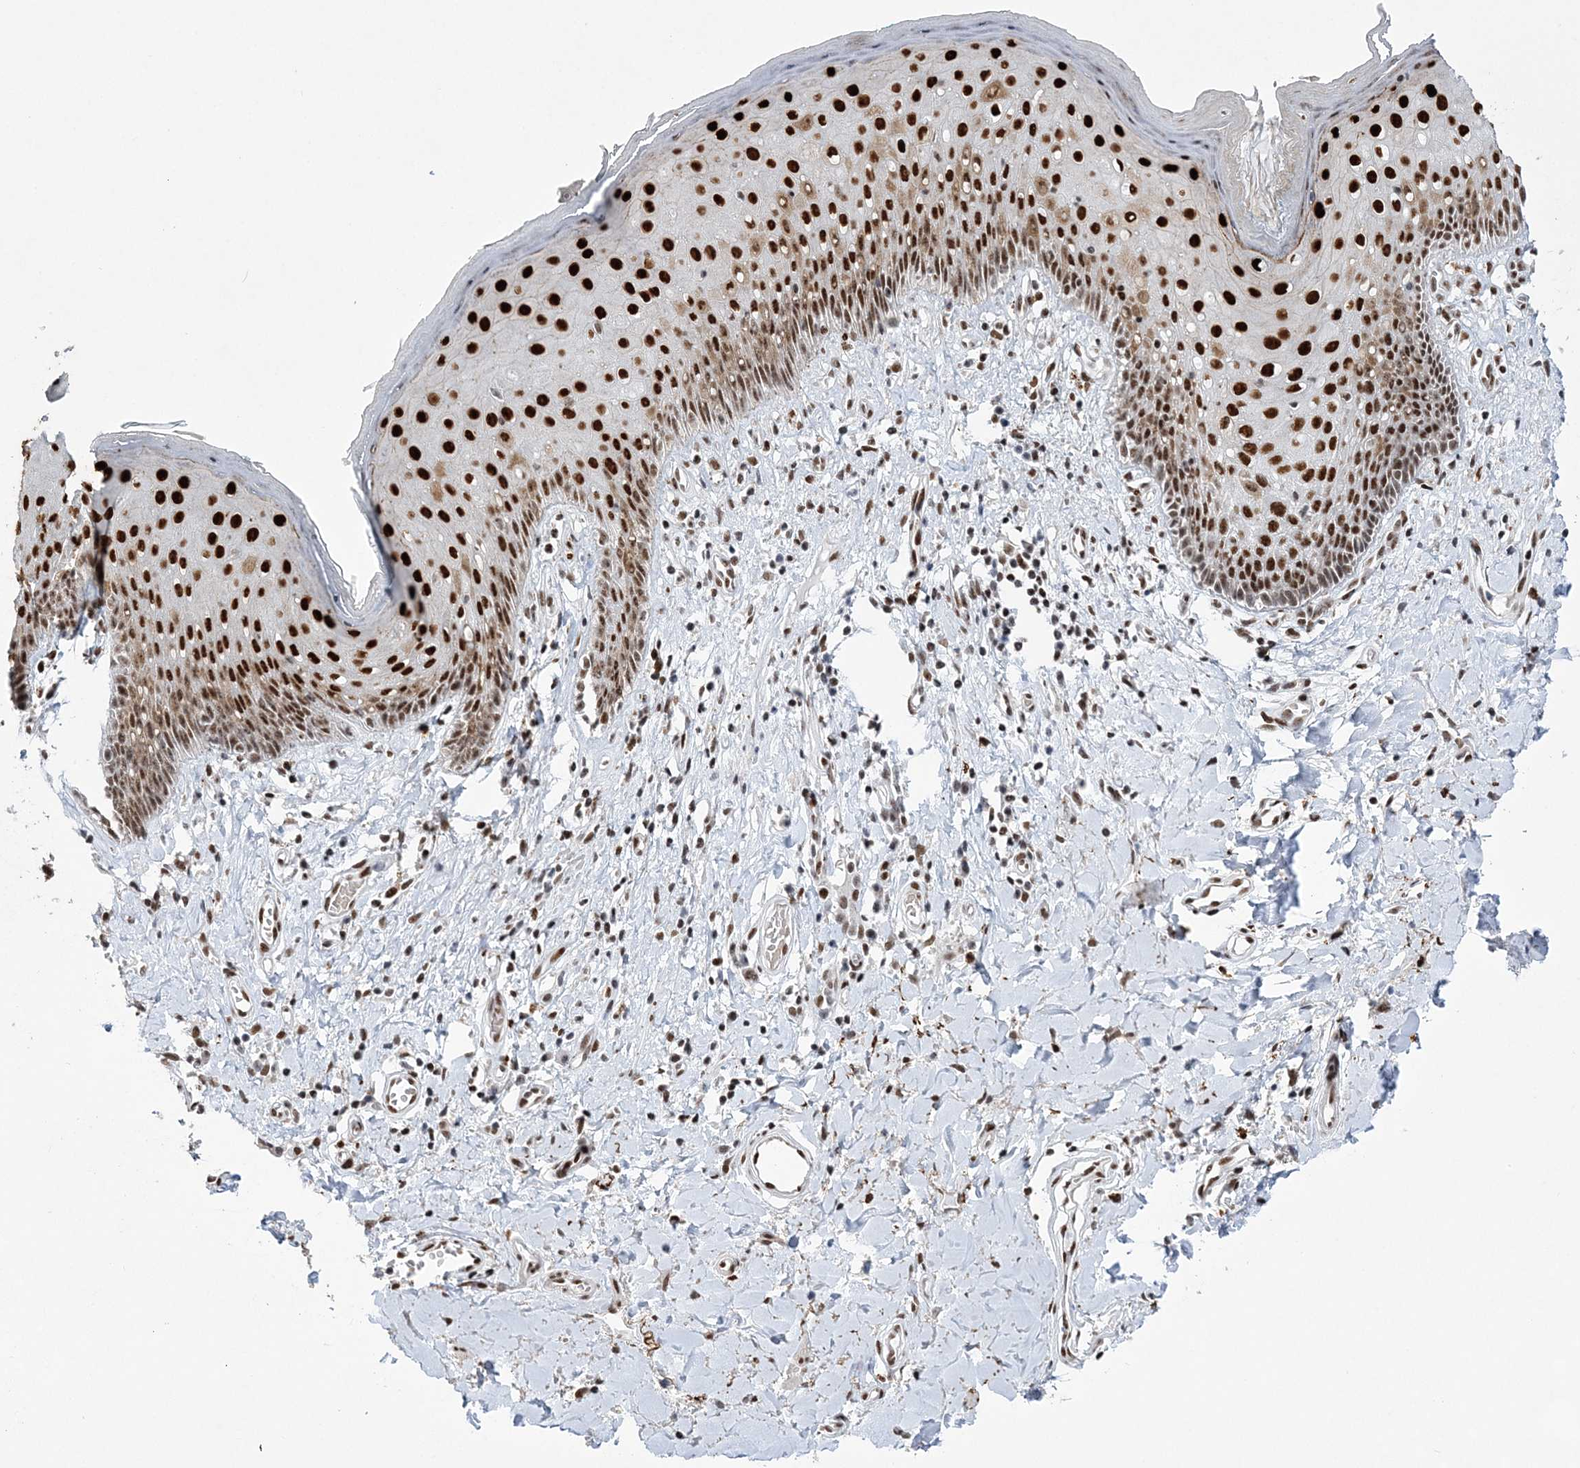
{"staining": {"intensity": "strong", "quantity": ">75%", "location": "nuclear"}, "tissue": "skin", "cell_type": "Epidermal cells", "image_type": "normal", "snomed": [{"axis": "morphology", "description": "Normal tissue, NOS"}, {"axis": "morphology", "description": "Squamous cell carcinoma, NOS"}, {"axis": "topography", "description": "Vulva"}], "caption": "An image showing strong nuclear staining in about >75% of epidermal cells in benign skin, as visualized by brown immunohistochemical staining.", "gene": "ZBTB7A", "patient": {"sex": "female", "age": 85}}